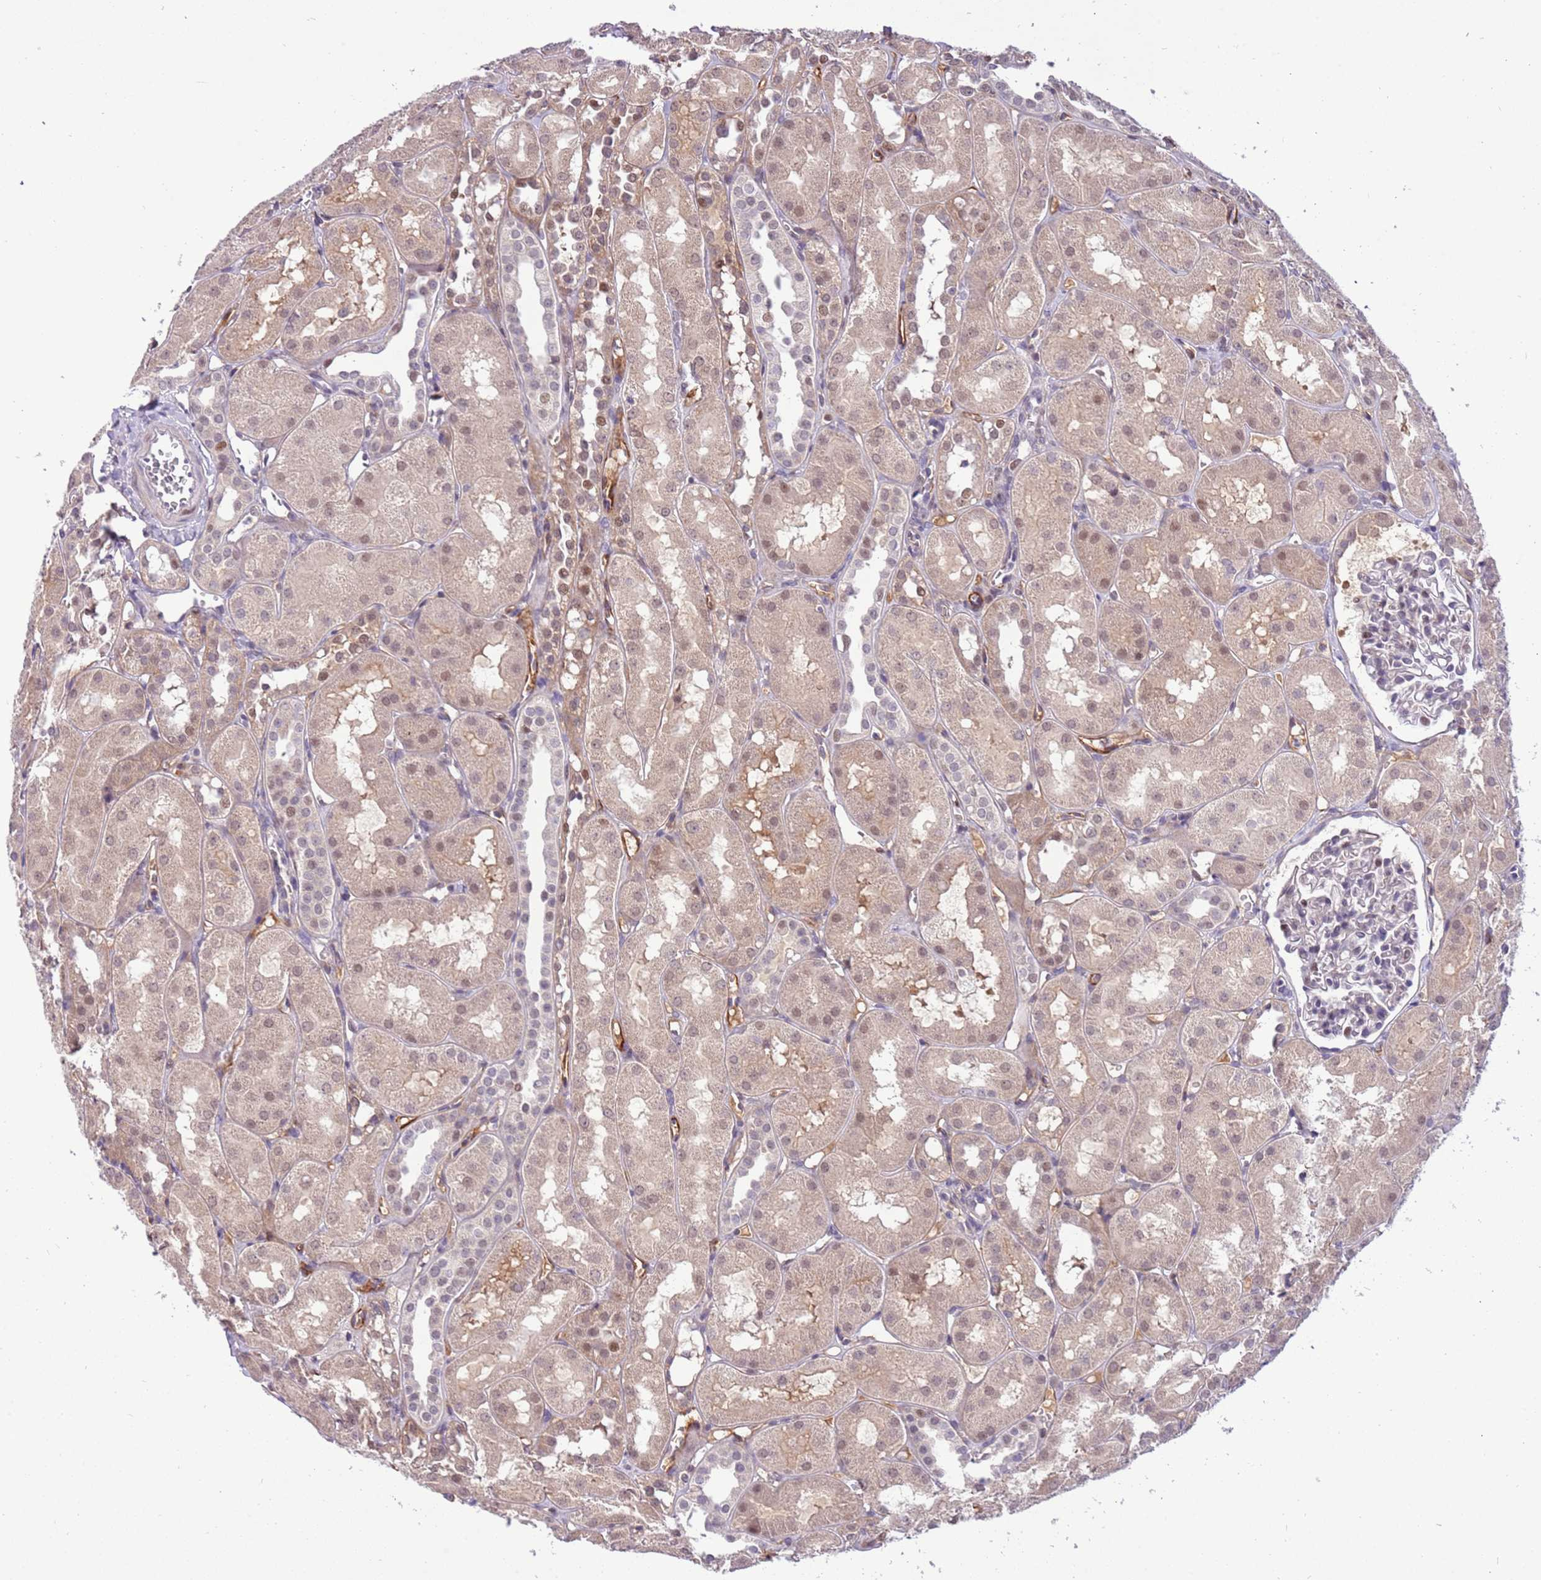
{"staining": {"intensity": "negative", "quantity": "none", "location": "none"}, "tissue": "kidney", "cell_type": "Cells in glomeruli", "image_type": "normal", "snomed": [{"axis": "morphology", "description": "Normal tissue, NOS"}, {"axis": "topography", "description": "Kidney"}, {"axis": "topography", "description": "Urinary bladder"}], "caption": "High magnification brightfield microscopy of unremarkable kidney stained with DAB (3,3'-diaminobenzidine) (brown) and counterstained with hematoxylin (blue): cells in glomeruli show no significant positivity.", "gene": "MAGEF1", "patient": {"sex": "male", "age": 16}}